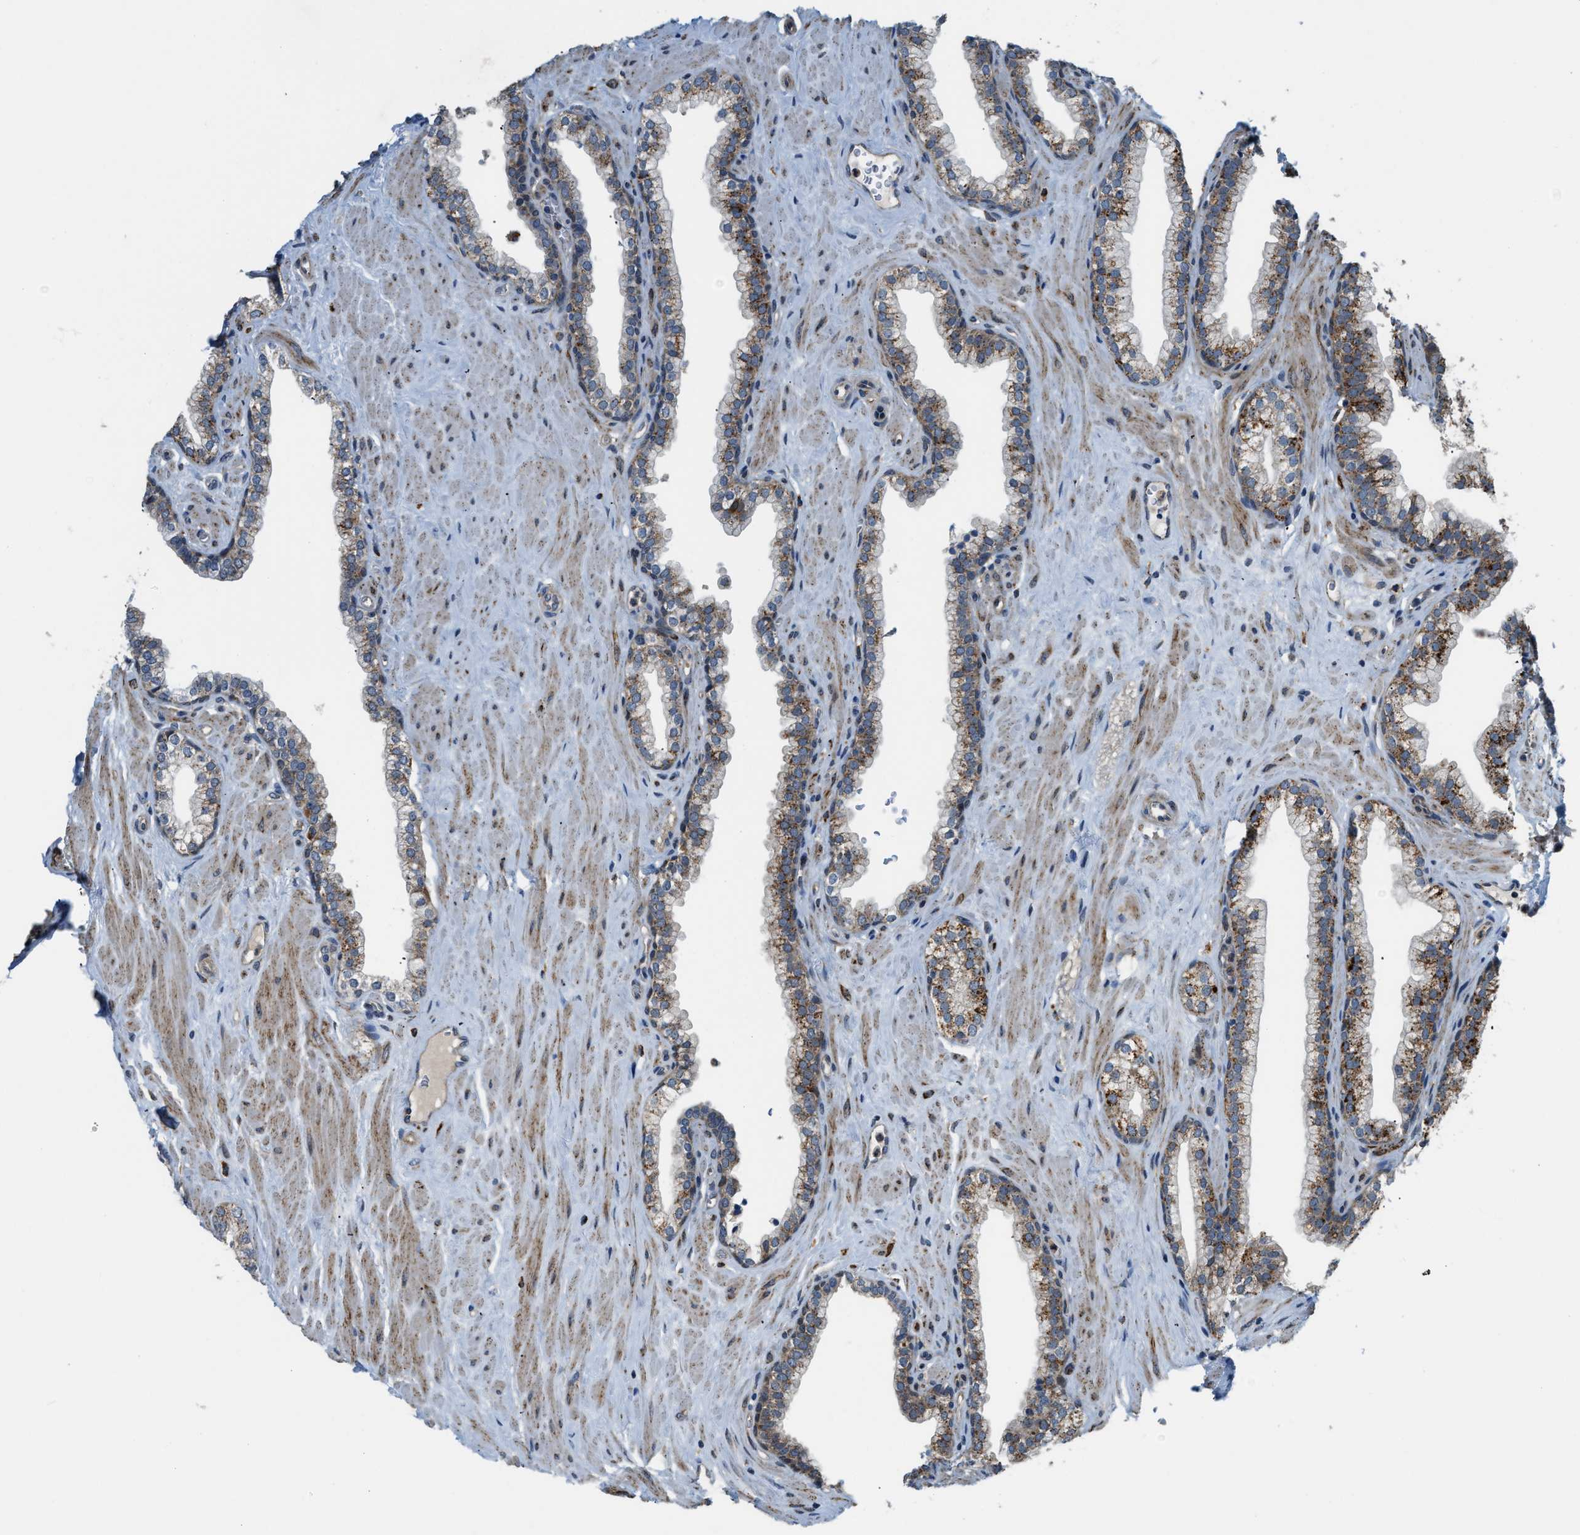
{"staining": {"intensity": "moderate", "quantity": ">75%", "location": "cytoplasmic/membranous"}, "tissue": "prostate", "cell_type": "Glandular cells", "image_type": "normal", "snomed": [{"axis": "morphology", "description": "Normal tissue, NOS"}, {"axis": "morphology", "description": "Urothelial carcinoma, Low grade"}, {"axis": "topography", "description": "Urinary bladder"}, {"axis": "topography", "description": "Prostate"}], "caption": "This photomicrograph shows unremarkable prostate stained with immunohistochemistry to label a protein in brown. The cytoplasmic/membranous of glandular cells show moderate positivity for the protein. Nuclei are counter-stained blue.", "gene": "STARD3NL", "patient": {"sex": "male", "age": 60}}